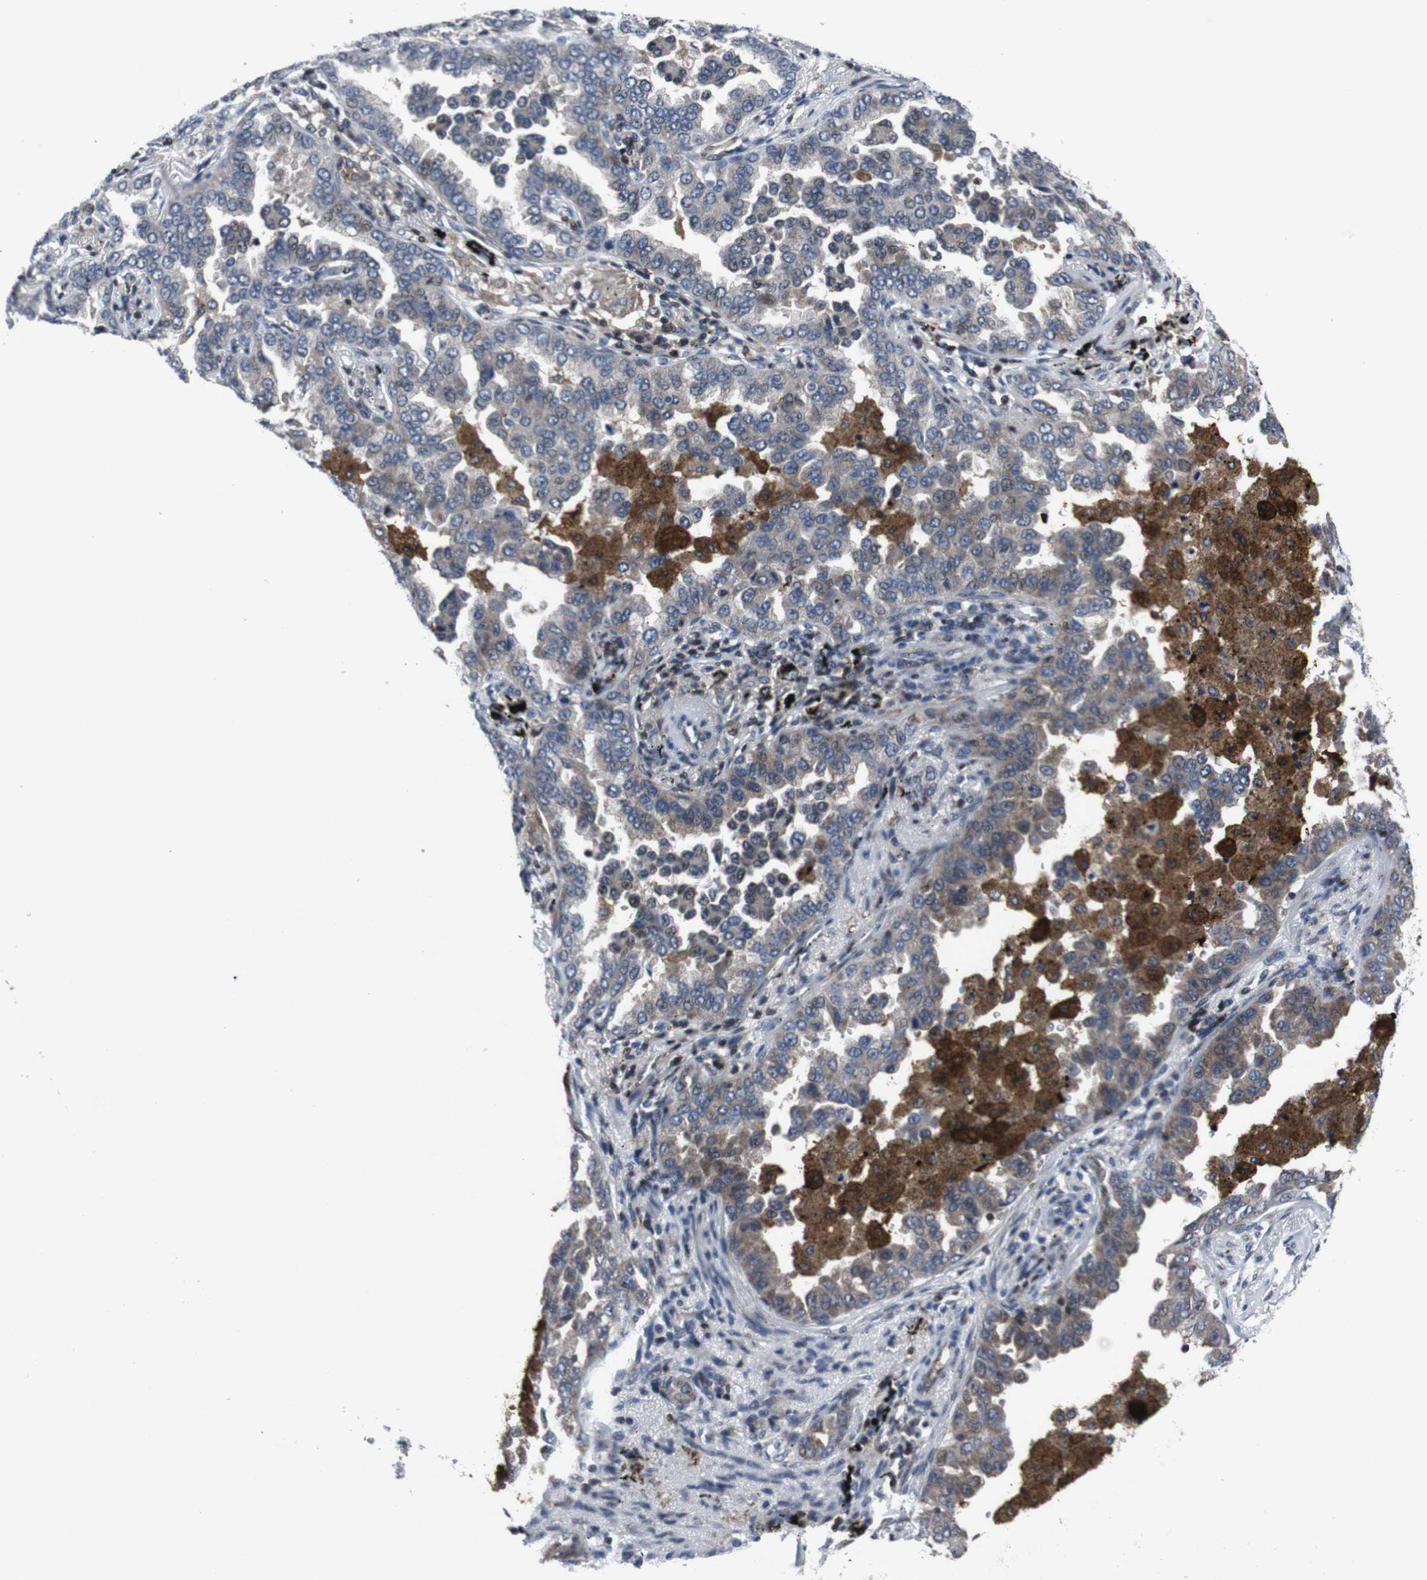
{"staining": {"intensity": "moderate", "quantity": "<25%", "location": "cytoplasmic/membranous"}, "tissue": "lung cancer", "cell_type": "Tumor cells", "image_type": "cancer", "snomed": [{"axis": "morphology", "description": "Normal tissue, NOS"}, {"axis": "morphology", "description": "Adenocarcinoma, NOS"}, {"axis": "topography", "description": "Lung"}], "caption": "Immunohistochemical staining of lung adenocarcinoma demonstrates low levels of moderate cytoplasmic/membranous protein expression in about <25% of tumor cells.", "gene": "STAT4", "patient": {"sex": "male", "age": 59}}